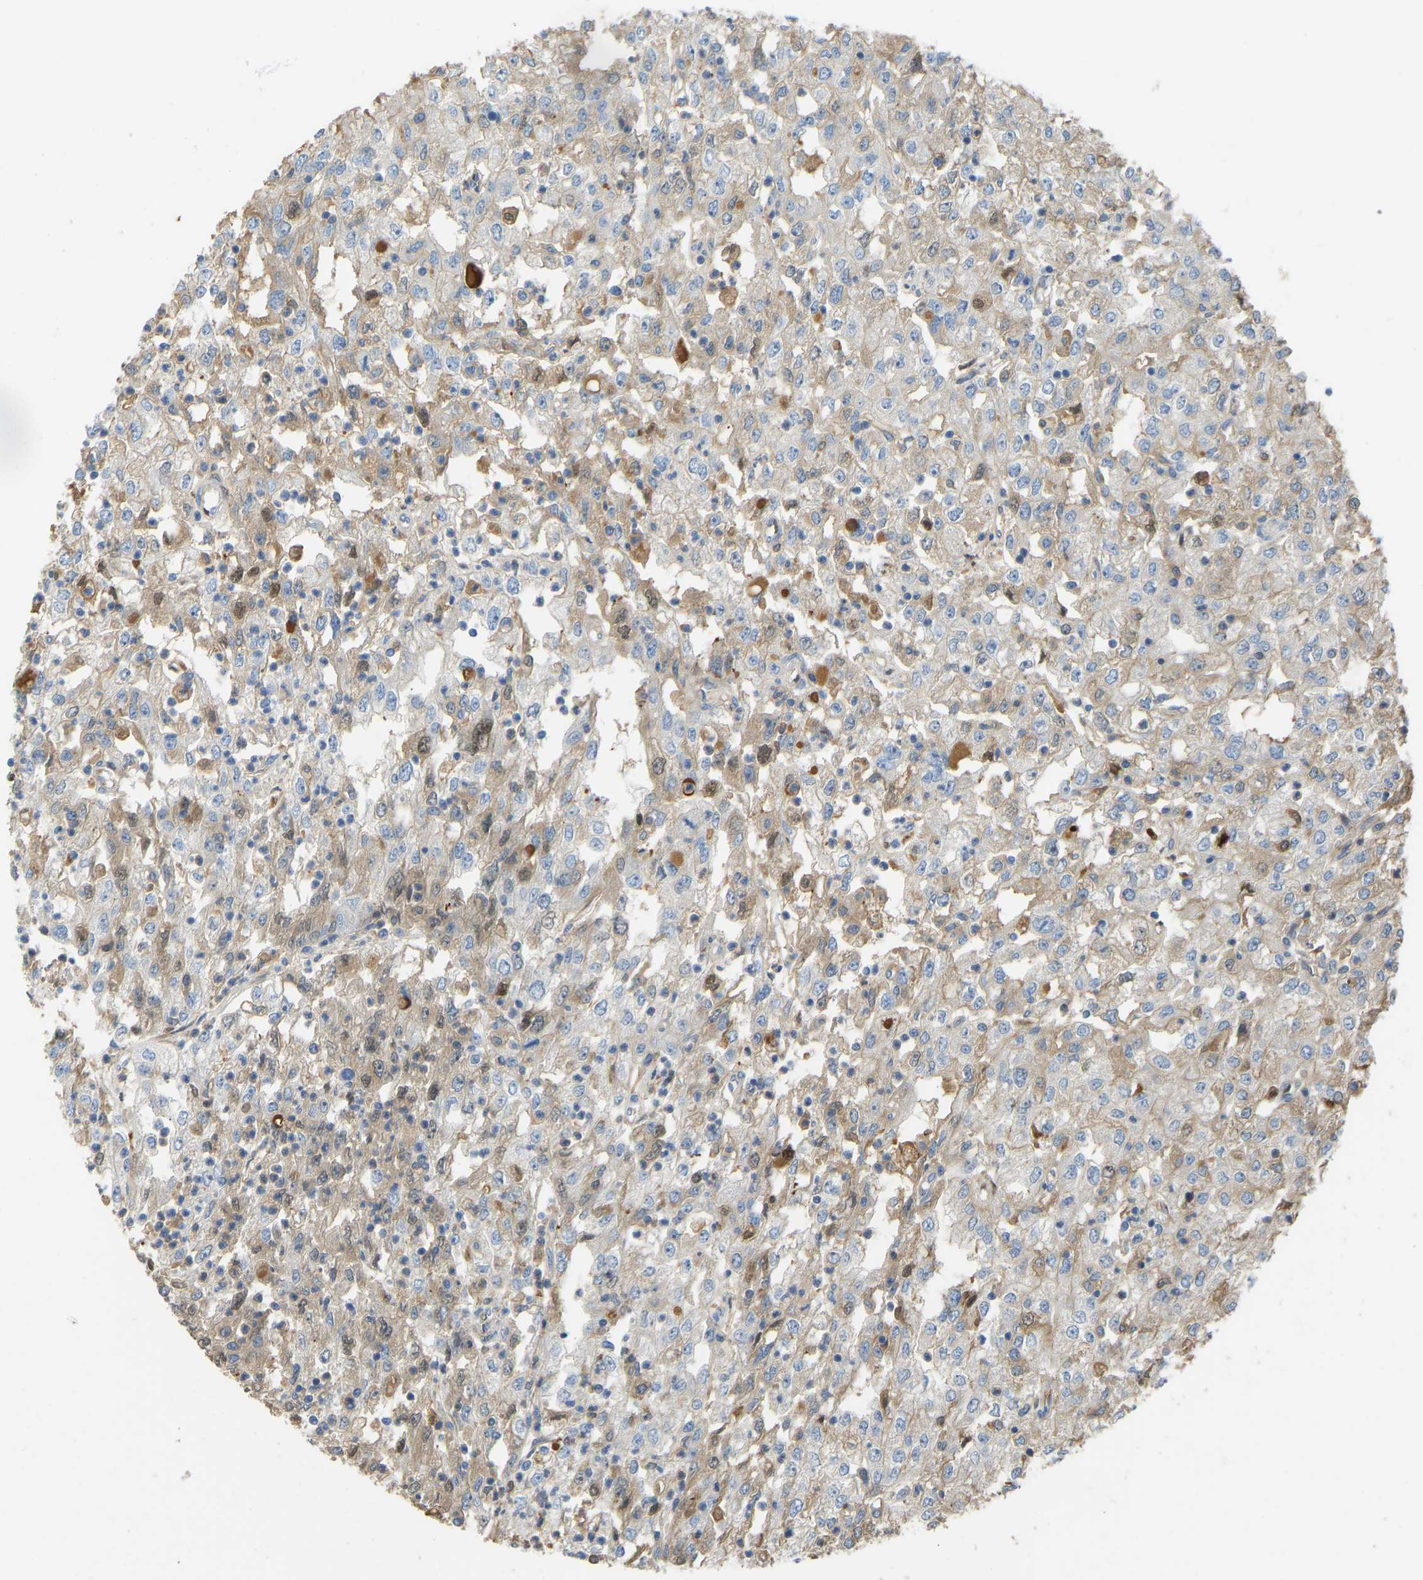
{"staining": {"intensity": "weak", "quantity": ">75%", "location": "cytoplasmic/membranous,nuclear"}, "tissue": "renal cancer", "cell_type": "Tumor cells", "image_type": "cancer", "snomed": [{"axis": "morphology", "description": "Adenocarcinoma, NOS"}, {"axis": "topography", "description": "Kidney"}], "caption": "About >75% of tumor cells in renal cancer (adenocarcinoma) reveal weak cytoplasmic/membranous and nuclear protein expression as visualized by brown immunohistochemical staining.", "gene": "VCPKMT", "patient": {"sex": "female", "age": 54}}